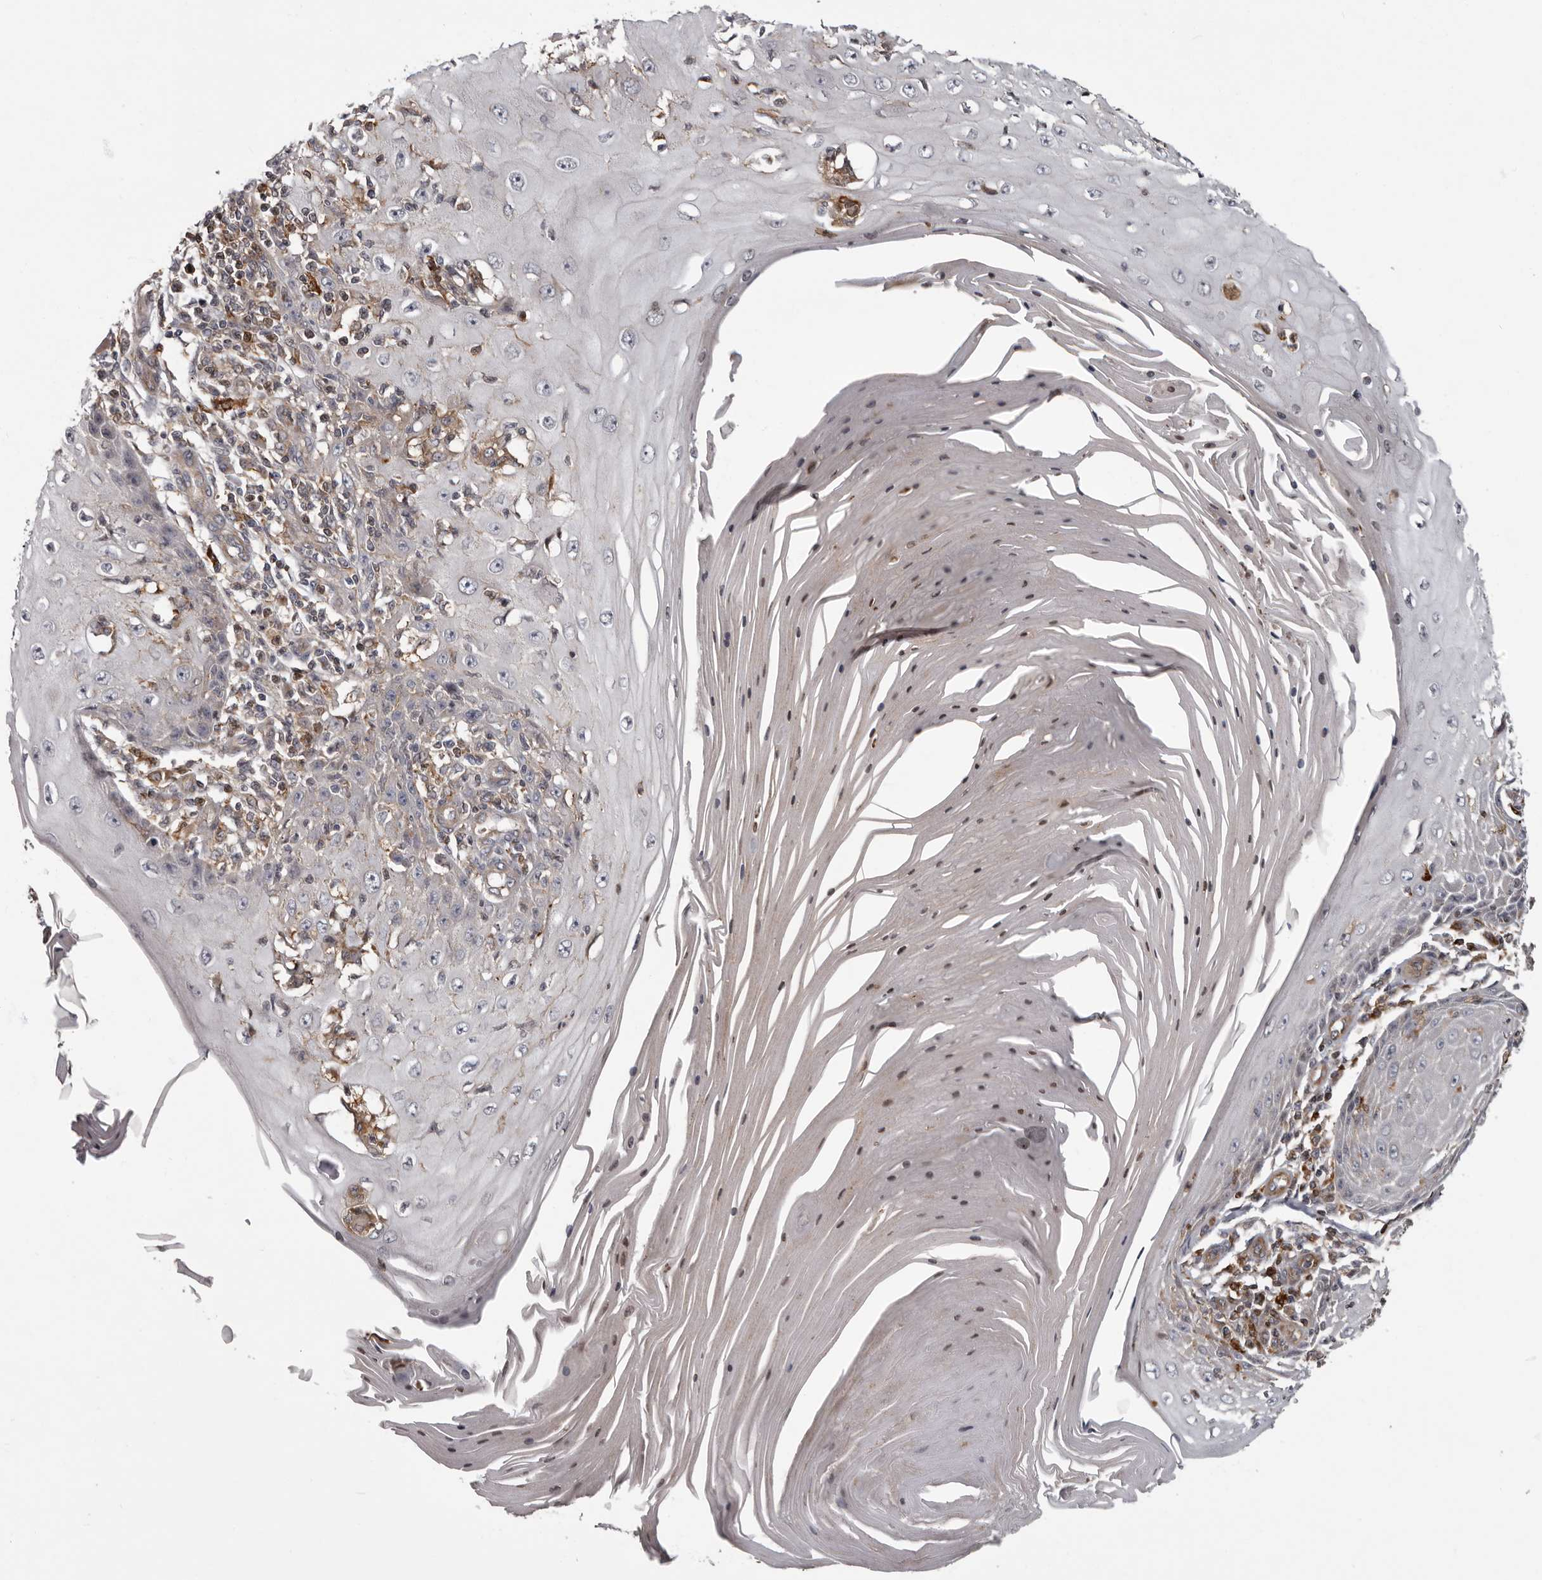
{"staining": {"intensity": "negative", "quantity": "none", "location": "none"}, "tissue": "skin cancer", "cell_type": "Tumor cells", "image_type": "cancer", "snomed": [{"axis": "morphology", "description": "Squamous cell carcinoma, NOS"}, {"axis": "topography", "description": "Skin"}], "caption": "Skin cancer stained for a protein using immunohistochemistry (IHC) displays no staining tumor cells.", "gene": "FGFR4", "patient": {"sex": "female", "age": 73}}